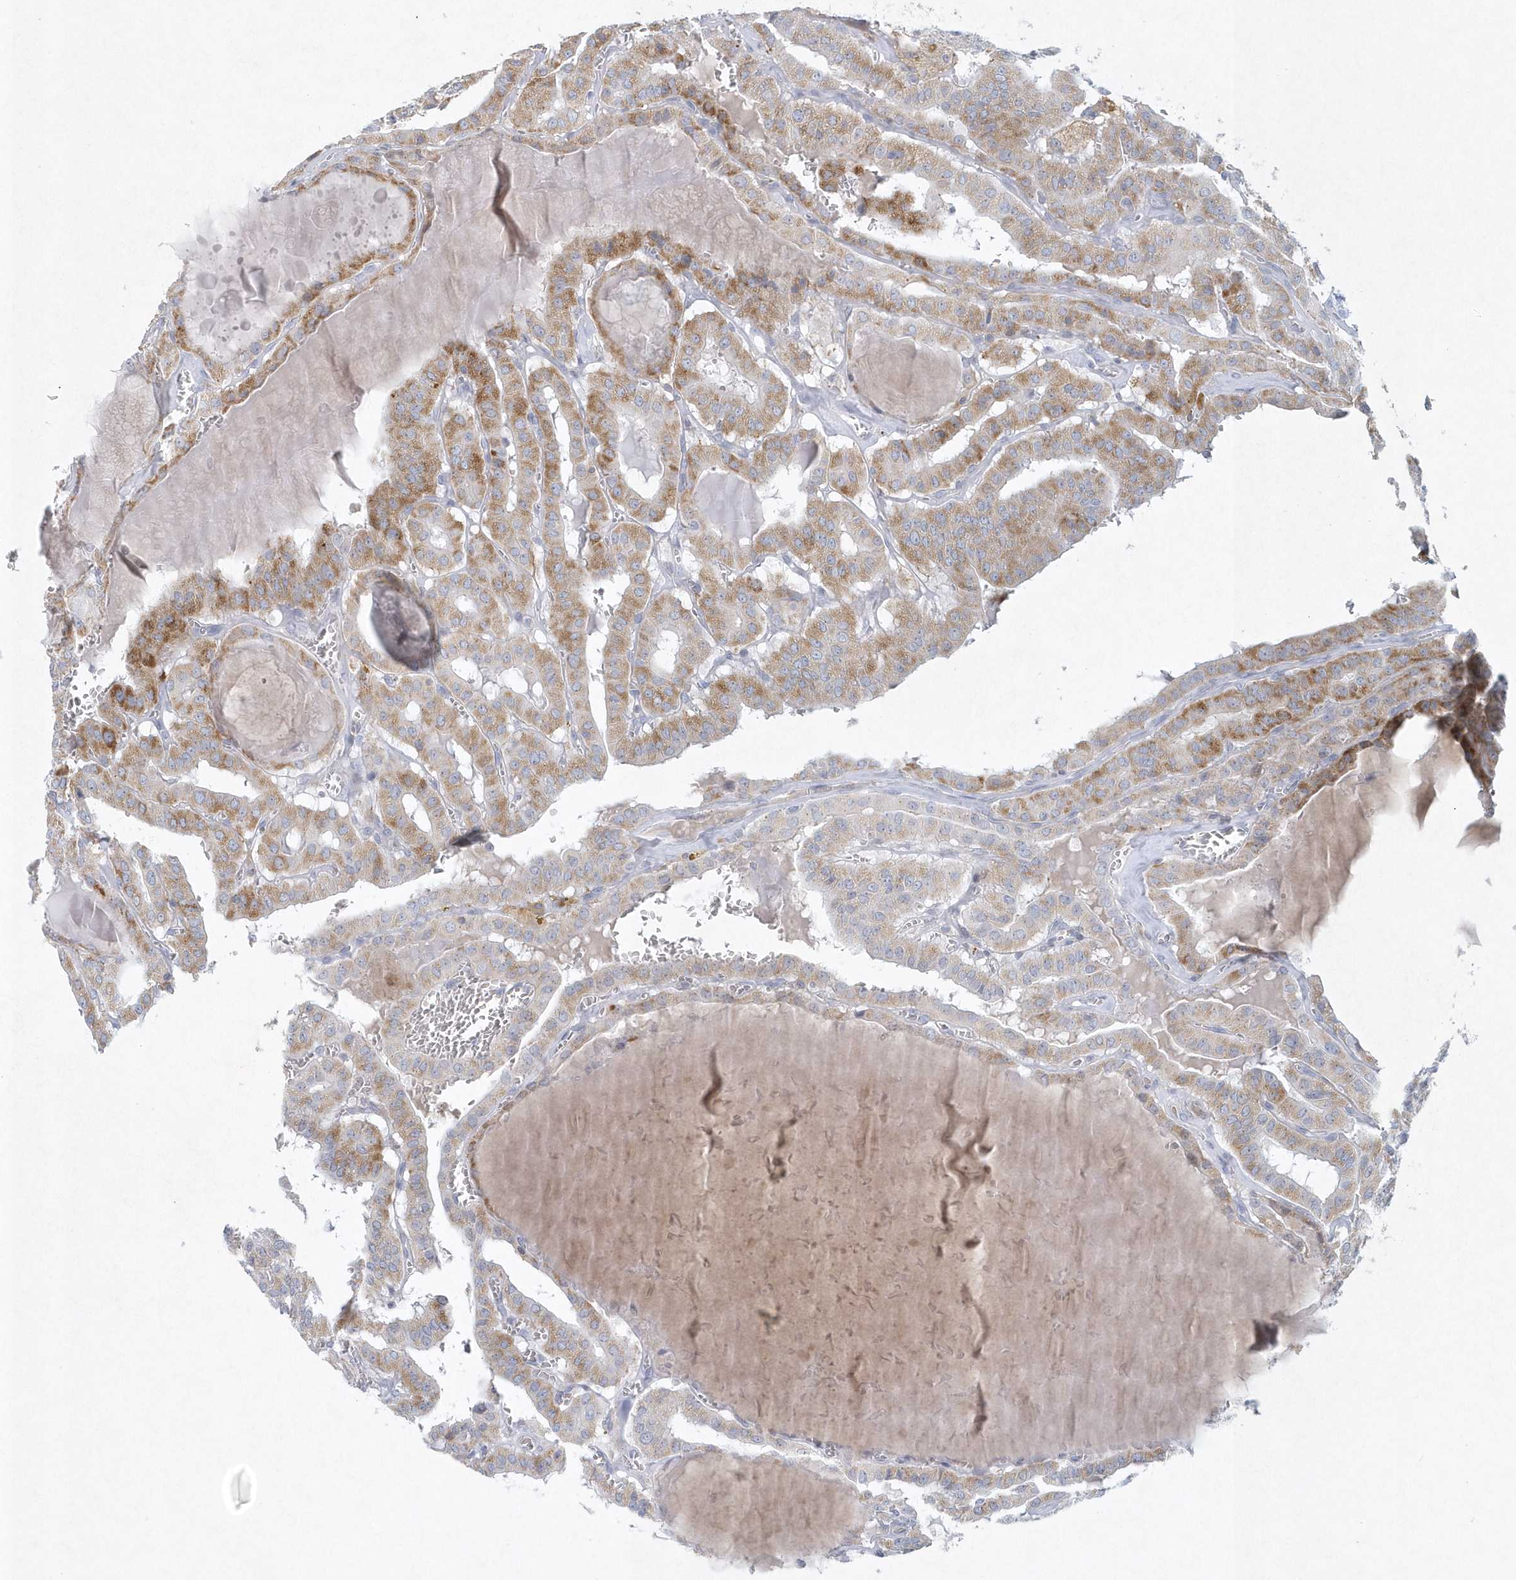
{"staining": {"intensity": "moderate", "quantity": "25%-75%", "location": "cytoplasmic/membranous"}, "tissue": "thyroid cancer", "cell_type": "Tumor cells", "image_type": "cancer", "snomed": [{"axis": "morphology", "description": "Papillary adenocarcinoma, NOS"}, {"axis": "topography", "description": "Thyroid gland"}], "caption": "A medium amount of moderate cytoplasmic/membranous positivity is appreciated in approximately 25%-75% of tumor cells in thyroid cancer (papillary adenocarcinoma) tissue.", "gene": "NIPAL1", "patient": {"sex": "male", "age": 52}}